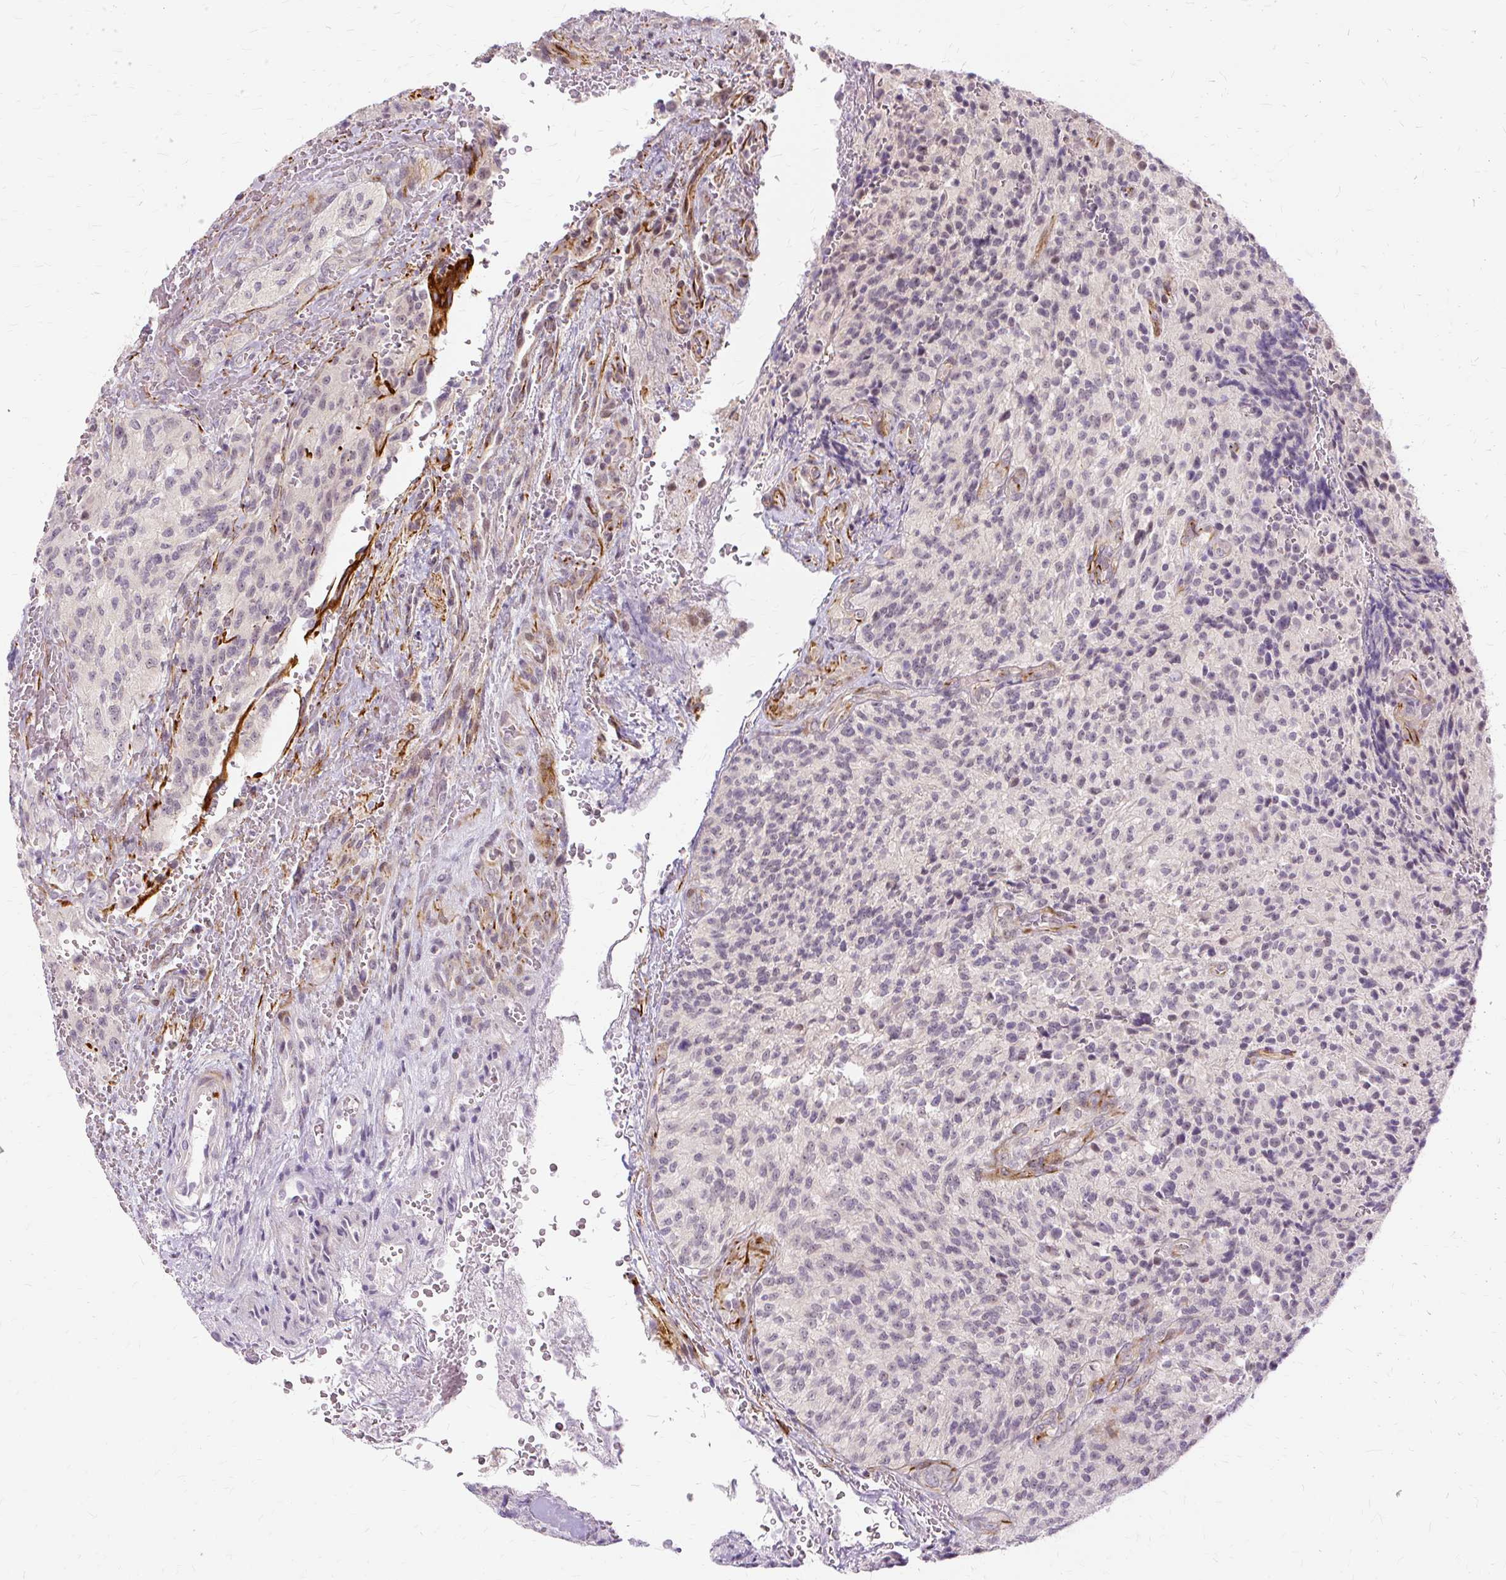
{"staining": {"intensity": "negative", "quantity": "none", "location": "none"}, "tissue": "glioma", "cell_type": "Tumor cells", "image_type": "cancer", "snomed": [{"axis": "morphology", "description": "Normal tissue, NOS"}, {"axis": "morphology", "description": "Glioma, malignant, High grade"}, {"axis": "topography", "description": "Cerebral cortex"}], "caption": "This photomicrograph is of glioma stained with immunohistochemistry to label a protein in brown with the nuclei are counter-stained blue. There is no staining in tumor cells. (DAB (3,3'-diaminobenzidine) immunohistochemistry (IHC) with hematoxylin counter stain).", "gene": "MMACHC", "patient": {"sex": "male", "age": 56}}